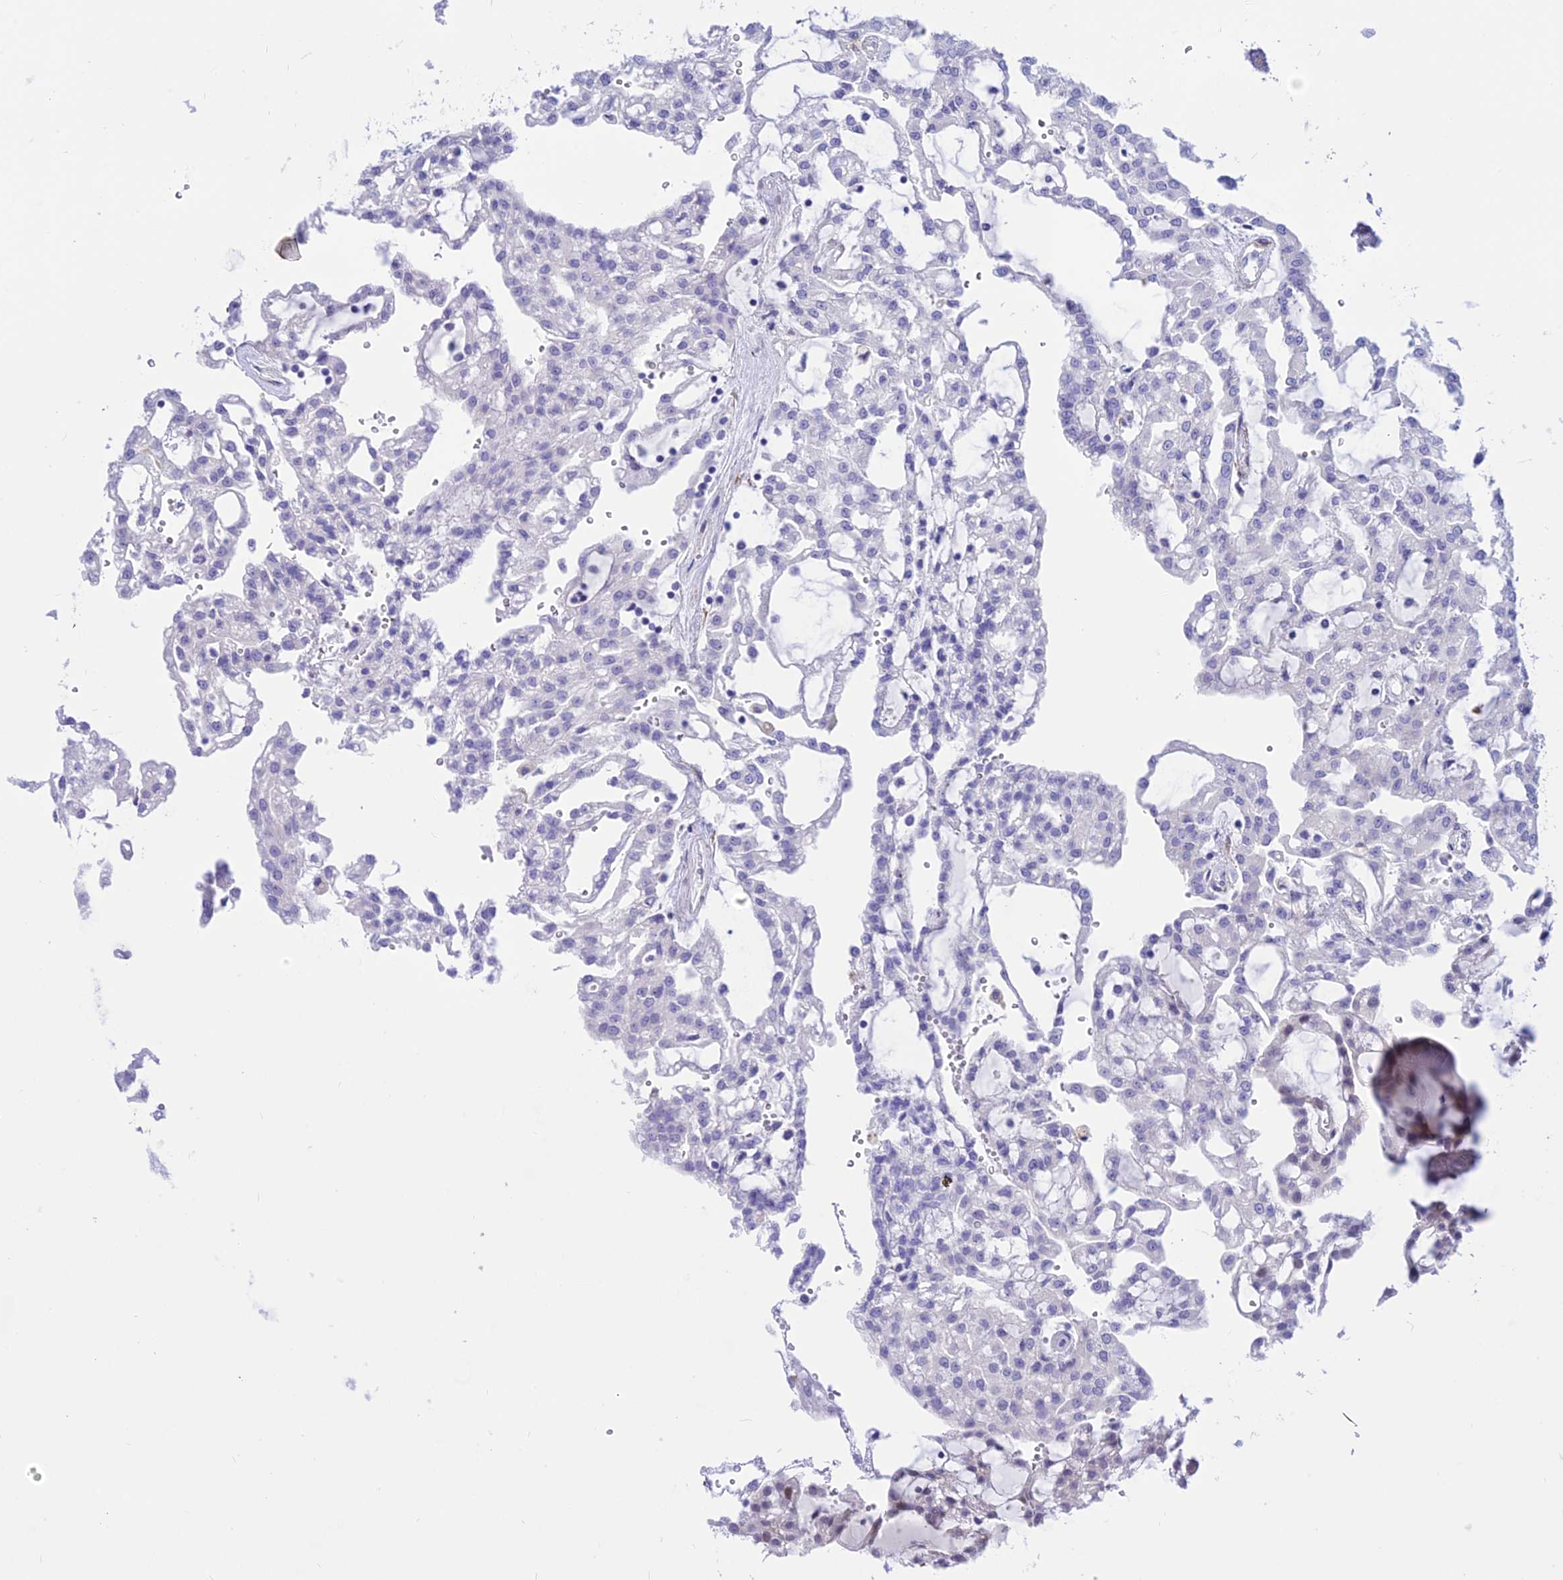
{"staining": {"intensity": "negative", "quantity": "none", "location": "none"}, "tissue": "renal cancer", "cell_type": "Tumor cells", "image_type": "cancer", "snomed": [{"axis": "morphology", "description": "Adenocarcinoma, NOS"}, {"axis": "topography", "description": "Kidney"}], "caption": "High power microscopy micrograph of an IHC photomicrograph of renal adenocarcinoma, revealing no significant staining in tumor cells.", "gene": "DEFB107A", "patient": {"sex": "male", "age": 63}}